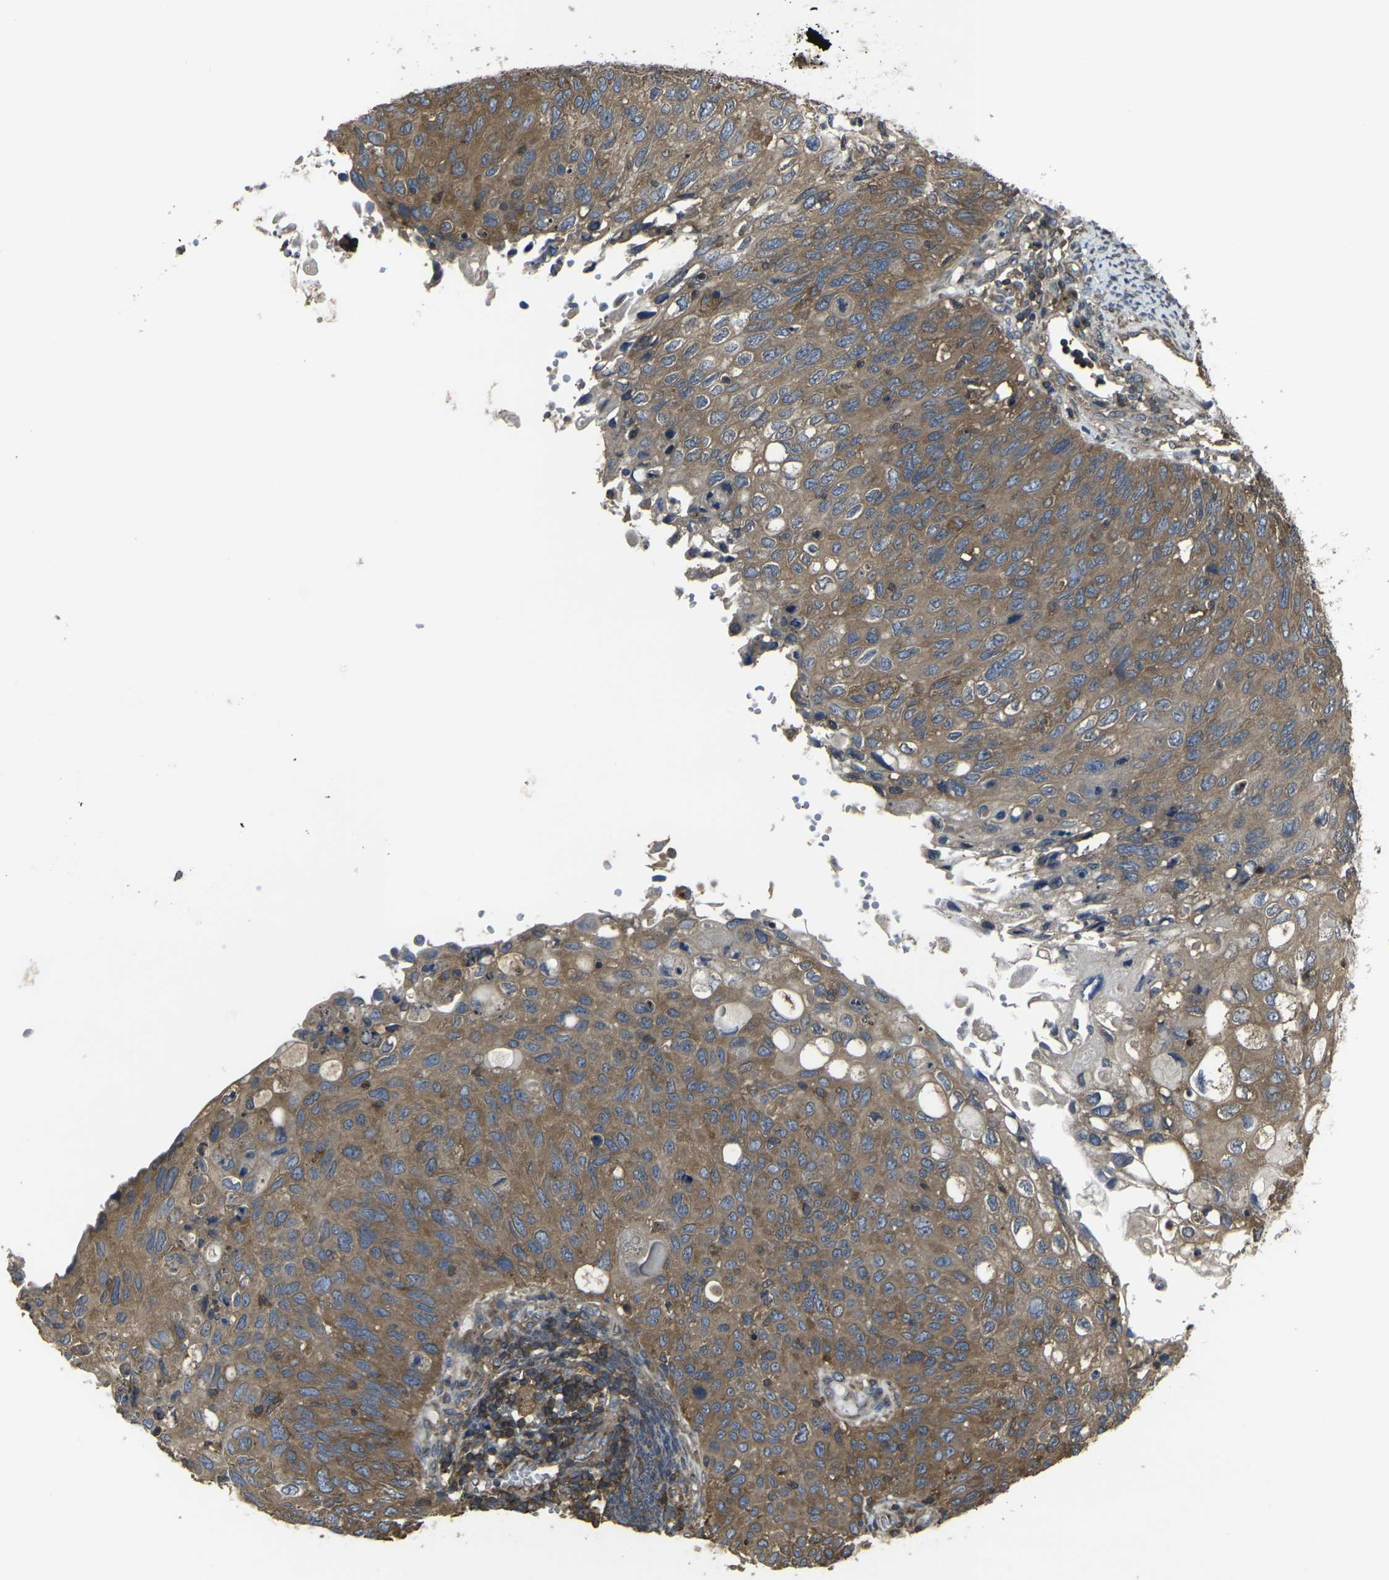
{"staining": {"intensity": "moderate", "quantity": ">75%", "location": "cytoplasmic/membranous"}, "tissue": "cervical cancer", "cell_type": "Tumor cells", "image_type": "cancer", "snomed": [{"axis": "morphology", "description": "Squamous cell carcinoma, NOS"}, {"axis": "topography", "description": "Cervix"}], "caption": "Brown immunohistochemical staining in human squamous cell carcinoma (cervical) shows moderate cytoplasmic/membranous positivity in approximately >75% of tumor cells. (DAB = brown stain, brightfield microscopy at high magnification).", "gene": "PRKACB", "patient": {"sex": "female", "age": 70}}